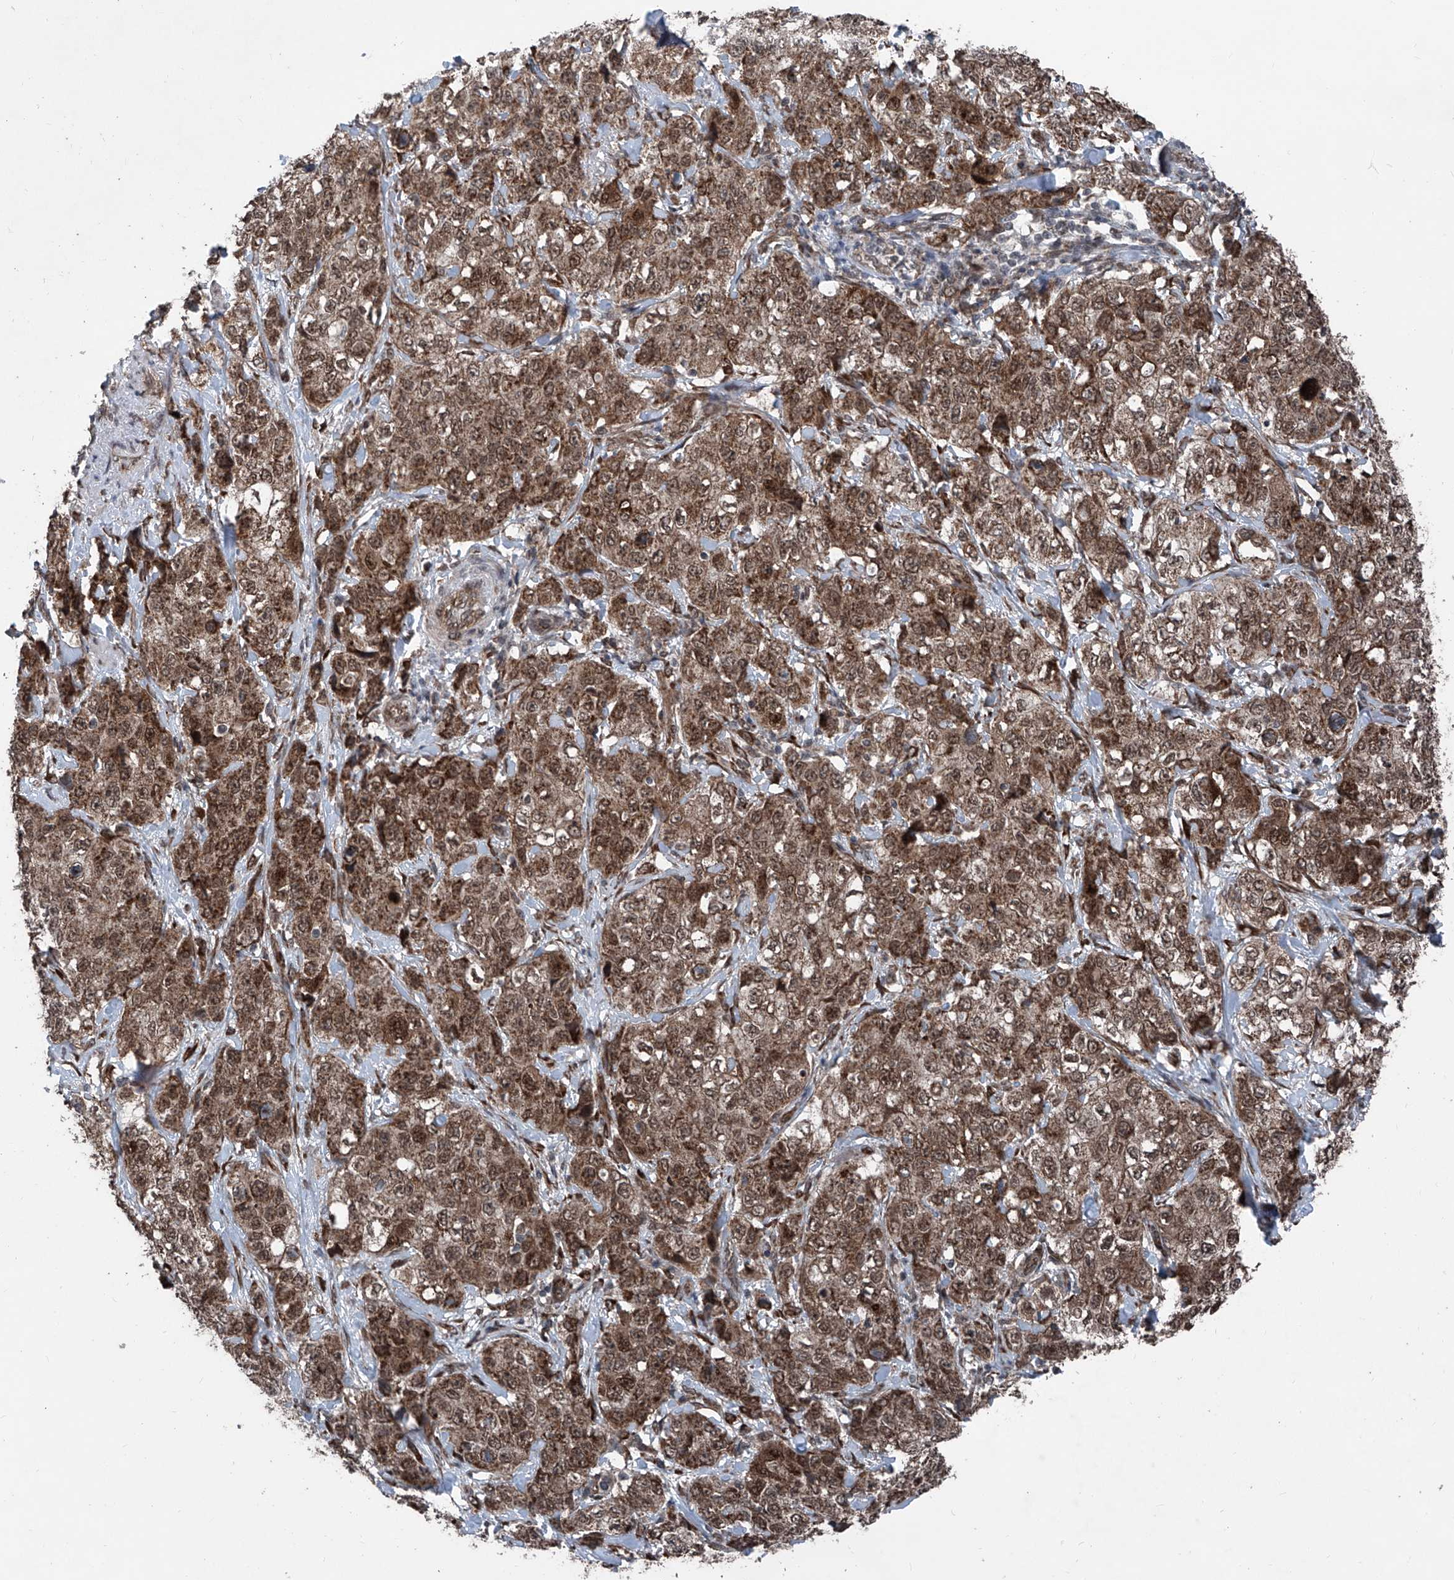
{"staining": {"intensity": "strong", "quantity": ">75%", "location": "cytoplasmic/membranous,nuclear"}, "tissue": "stomach cancer", "cell_type": "Tumor cells", "image_type": "cancer", "snomed": [{"axis": "morphology", "description": "Adenocarcinoma, NOS"}, {"axis": "topography", "description": "Stomach"}], "caption": "A histopathology image of stomach adenocarcinoma stained for a protein exhibits strong cytoplasmic/membranous and nuclear brown staining in tumor cells.", "gene": "COA7", "patient": {"sex": "male", "age": 48}}